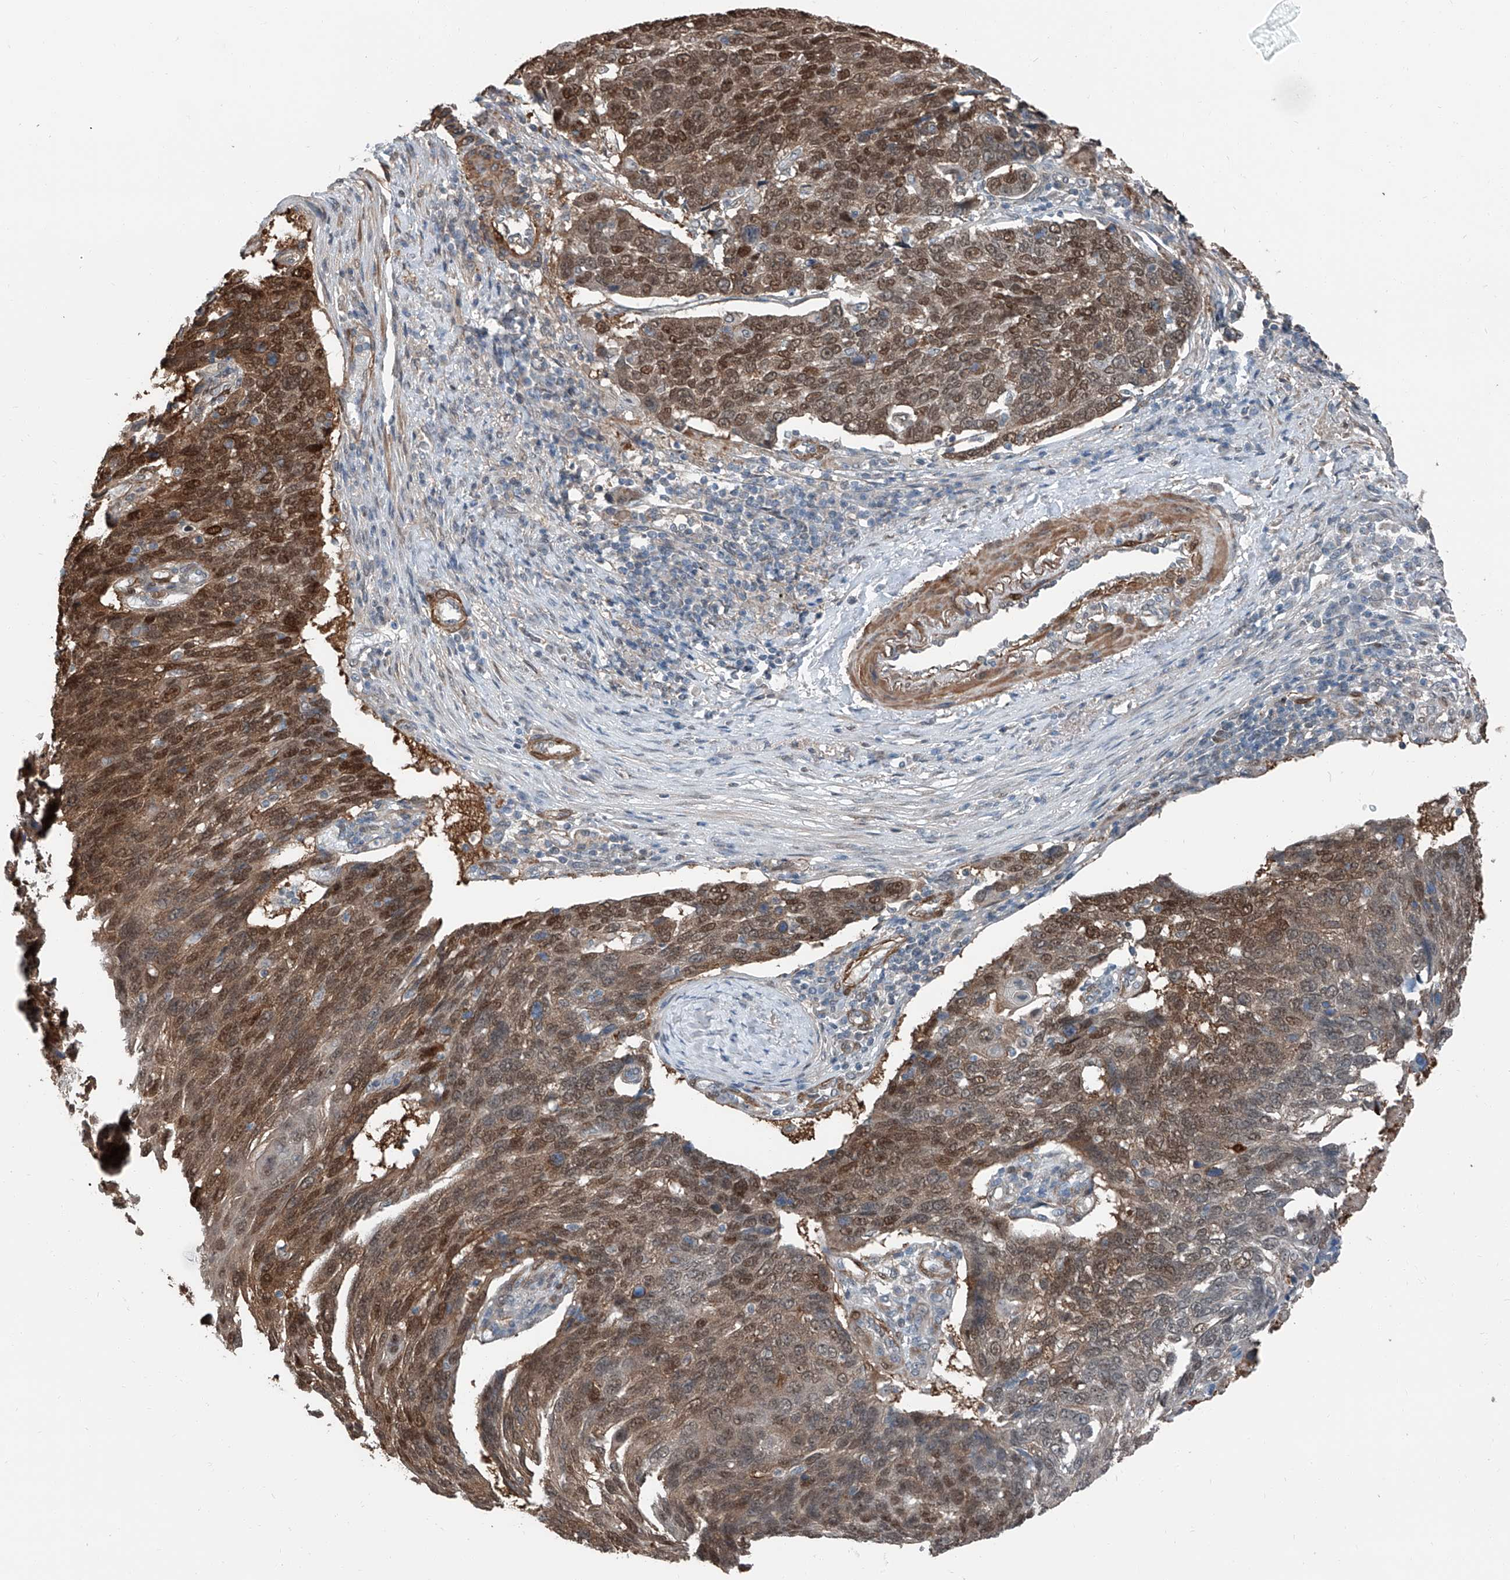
{"staining": {"intensity": "moderate", "quantity": ">75%", "location": "cytoplasmic/membranous,nuclear"}, "tissue": "lung cancer", "cell_type": "Tumor cells", "image_type": "cancer", "snomed": [{"axis": "morphology", "description": "Squamous cell carcinoma, NOS"}, {"axis": "topography", "description": "Lung"}], "caption": "Lung cancer (squamous cell carcinoma) stained with a protein marker reveals moderate staining in tumor cells.", "gene": "HSPA6", "patient": {"sex": "male", "age": 66}}